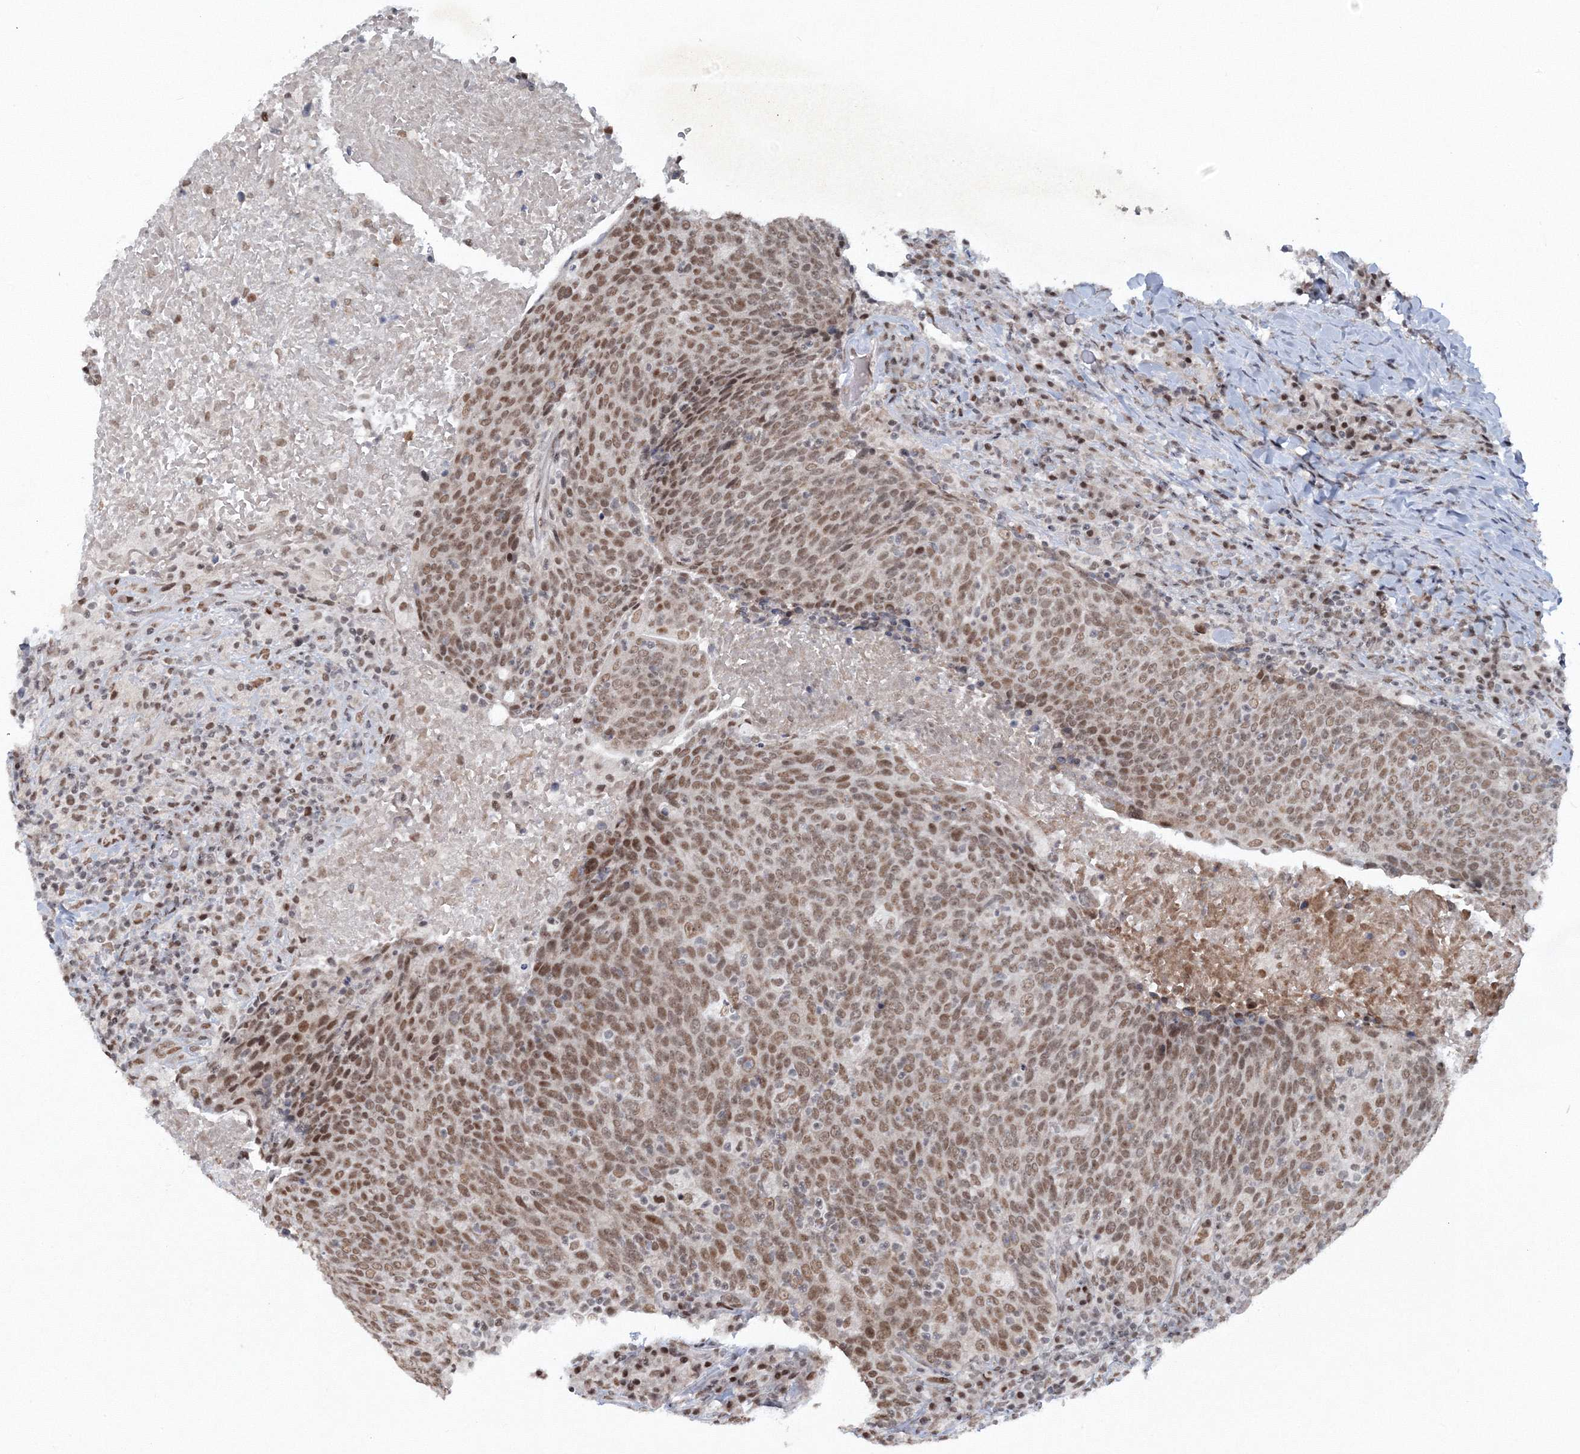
{"staining": {"intensity": "moderate", "quantity": ">75%", "location": "nuclear"}, "tissue": "head and neck cancer", "cell_type": "Tumor cells", "image_type": "cancer", "snomed": [{"axis": "morphology", "description": "Squamous cell carcinoma, NOS"}, {"axis": "morphology", "description": "Squamous cell carcinoma, metastatic, NOS"}, {"axis": "topography", "description": "Lymph node"}, {"axis": "topography", "description": "Head-Neck"}], "caption": "This is a micrograph of immunohistochemistry staining of metastatic squamous cell carcinoma (head and neck), which shows moderate expression in the nuclear of tumor cells.", "gene": "C3orf33", "patient": {"sex": "male", "age": 62}}